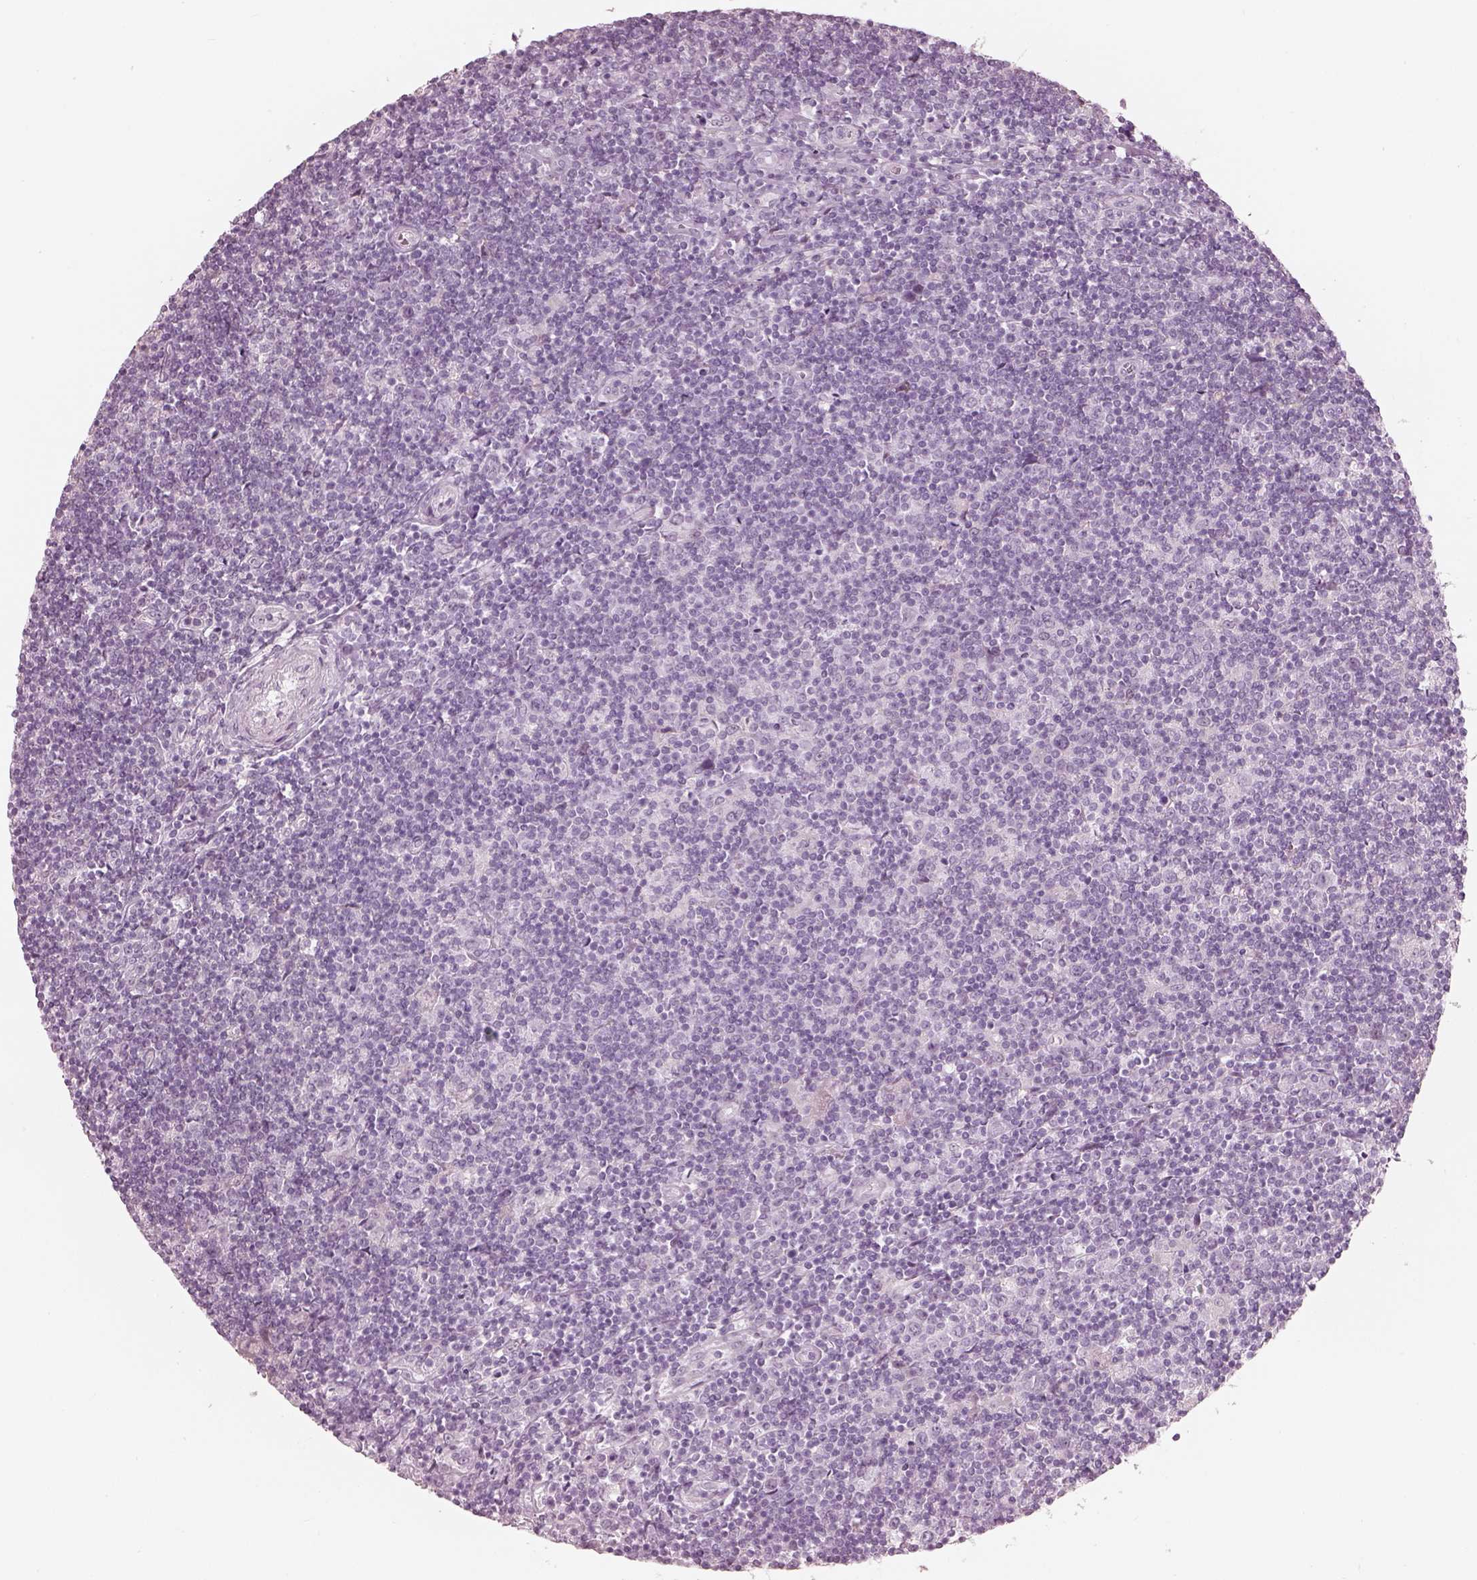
{"staining": {"intensity": "negative", "quantity": "none", "location": "none"}, "tissue": "lymphoma", "cell_type": "Tumor cells", "image_type": "cancer", "snomed": [{"axis": "morphology", "description": "Hodgkin's disease, NOS"}, {"axis": "topography", "description": "Lymph node"}], "caption": "IHC histopathology image of neoplastic tissue: Hodgkin's disease stained with DAB demonstrates no significant protein expression in tumor cells.", "gene": "KRTAP24-1", "patient": {"sex": "male", "age": 40}}